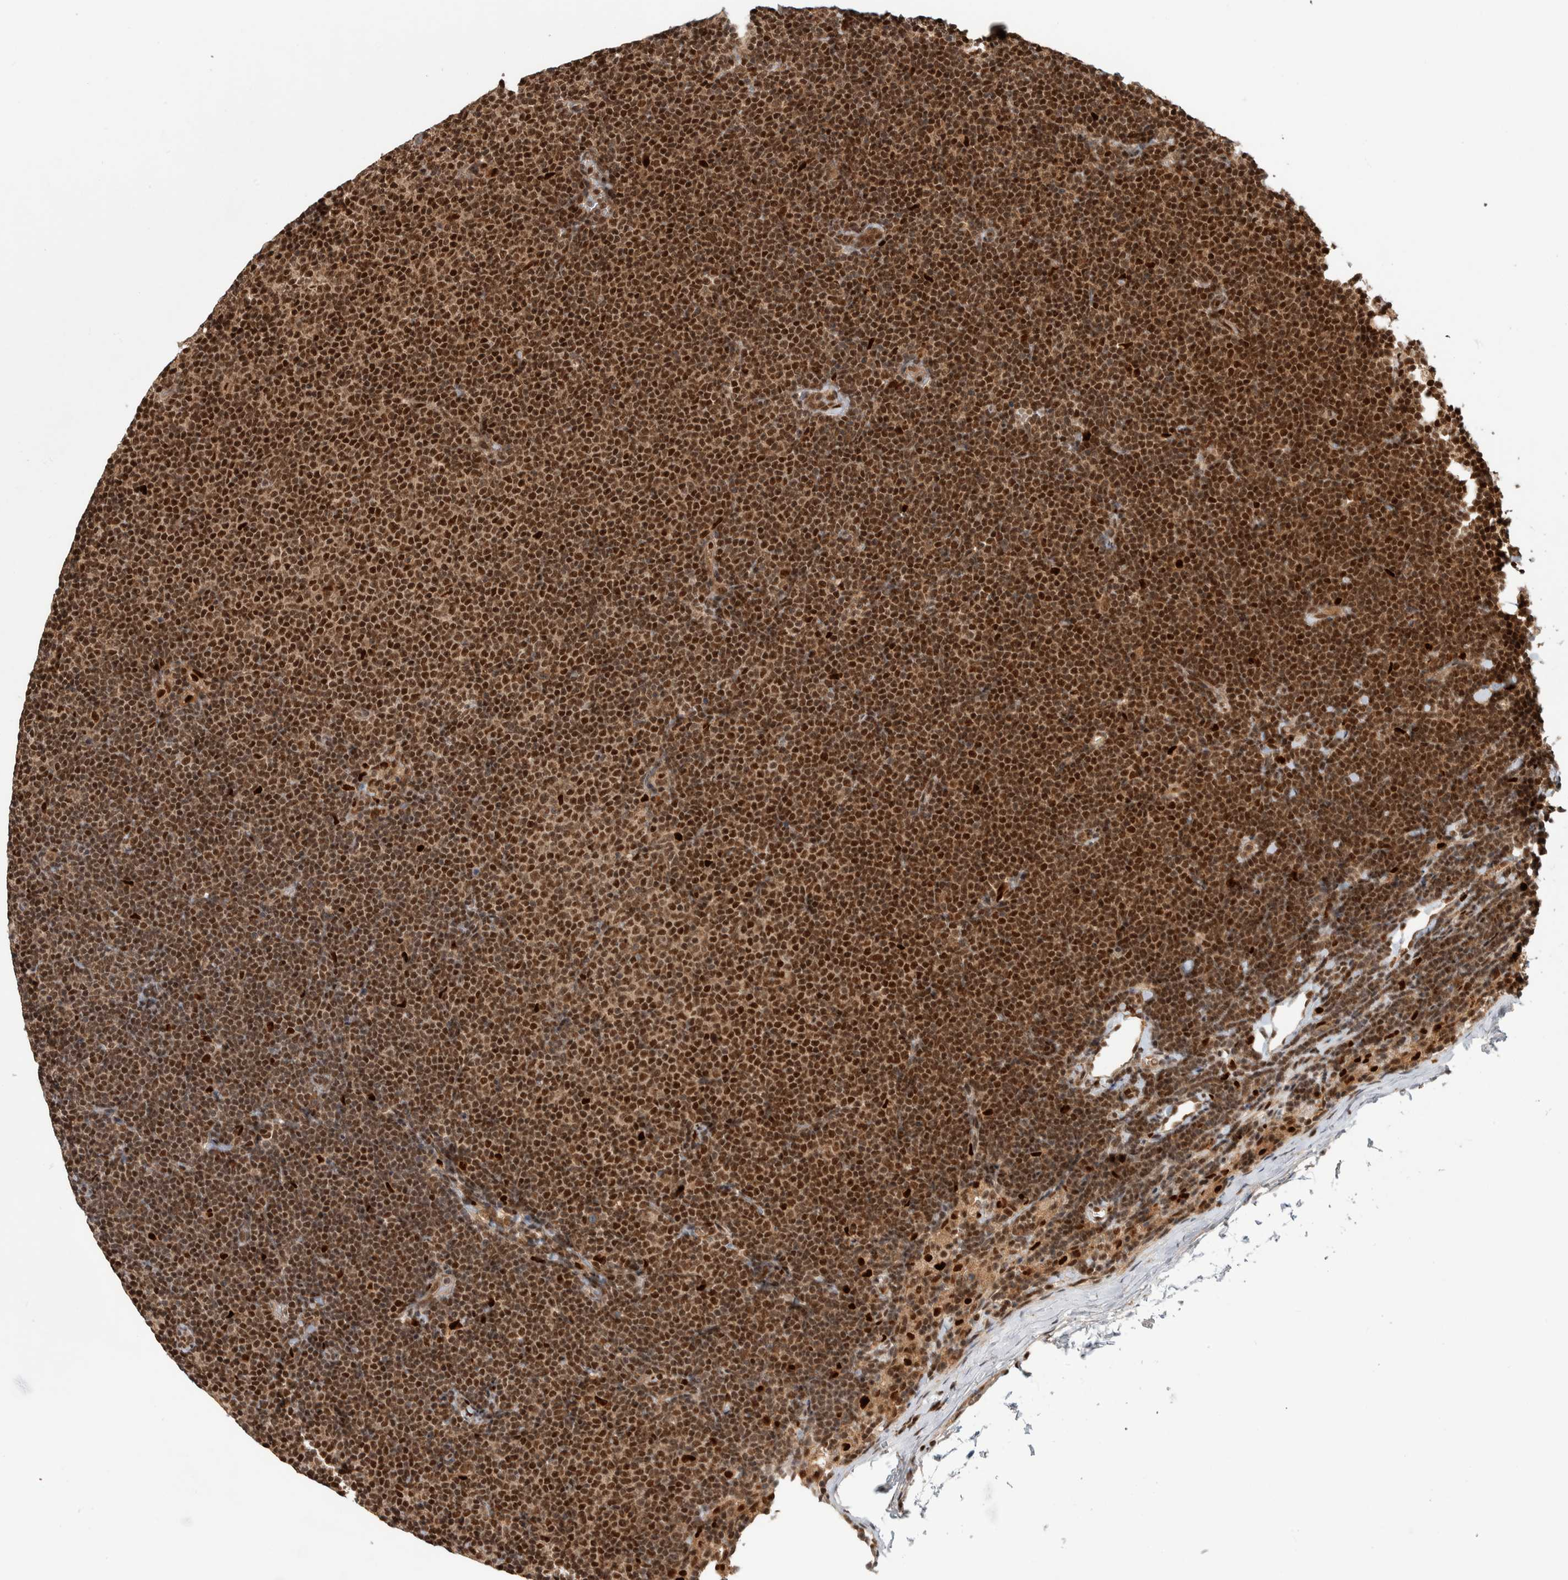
{"staining": {"intensity": "strong", "quantity": ">75%", "location": "nuclear"}, "tissue": "lymphoma", "cell_type": "Tumor cells", "image_type": "cancer", "snomed": [{"axis": "morphology", "description": "Malignant lymphoma, non-Hodgkin's type, Low grade"}, {"axis": "topography", "description": "Lymph node"}], "caption": "Strong nuclear protein positivity is present in approximately >75% of tumor cells in lymphoma. The staining is performed using DAB (3,3'-diaminobenzidine) brown chromogen to label protein expression. The nuclei are counter-stained blue using hematoxylin.", "gene": "RPS6KA4", "patient": {"sex": "female", "age": 53}}